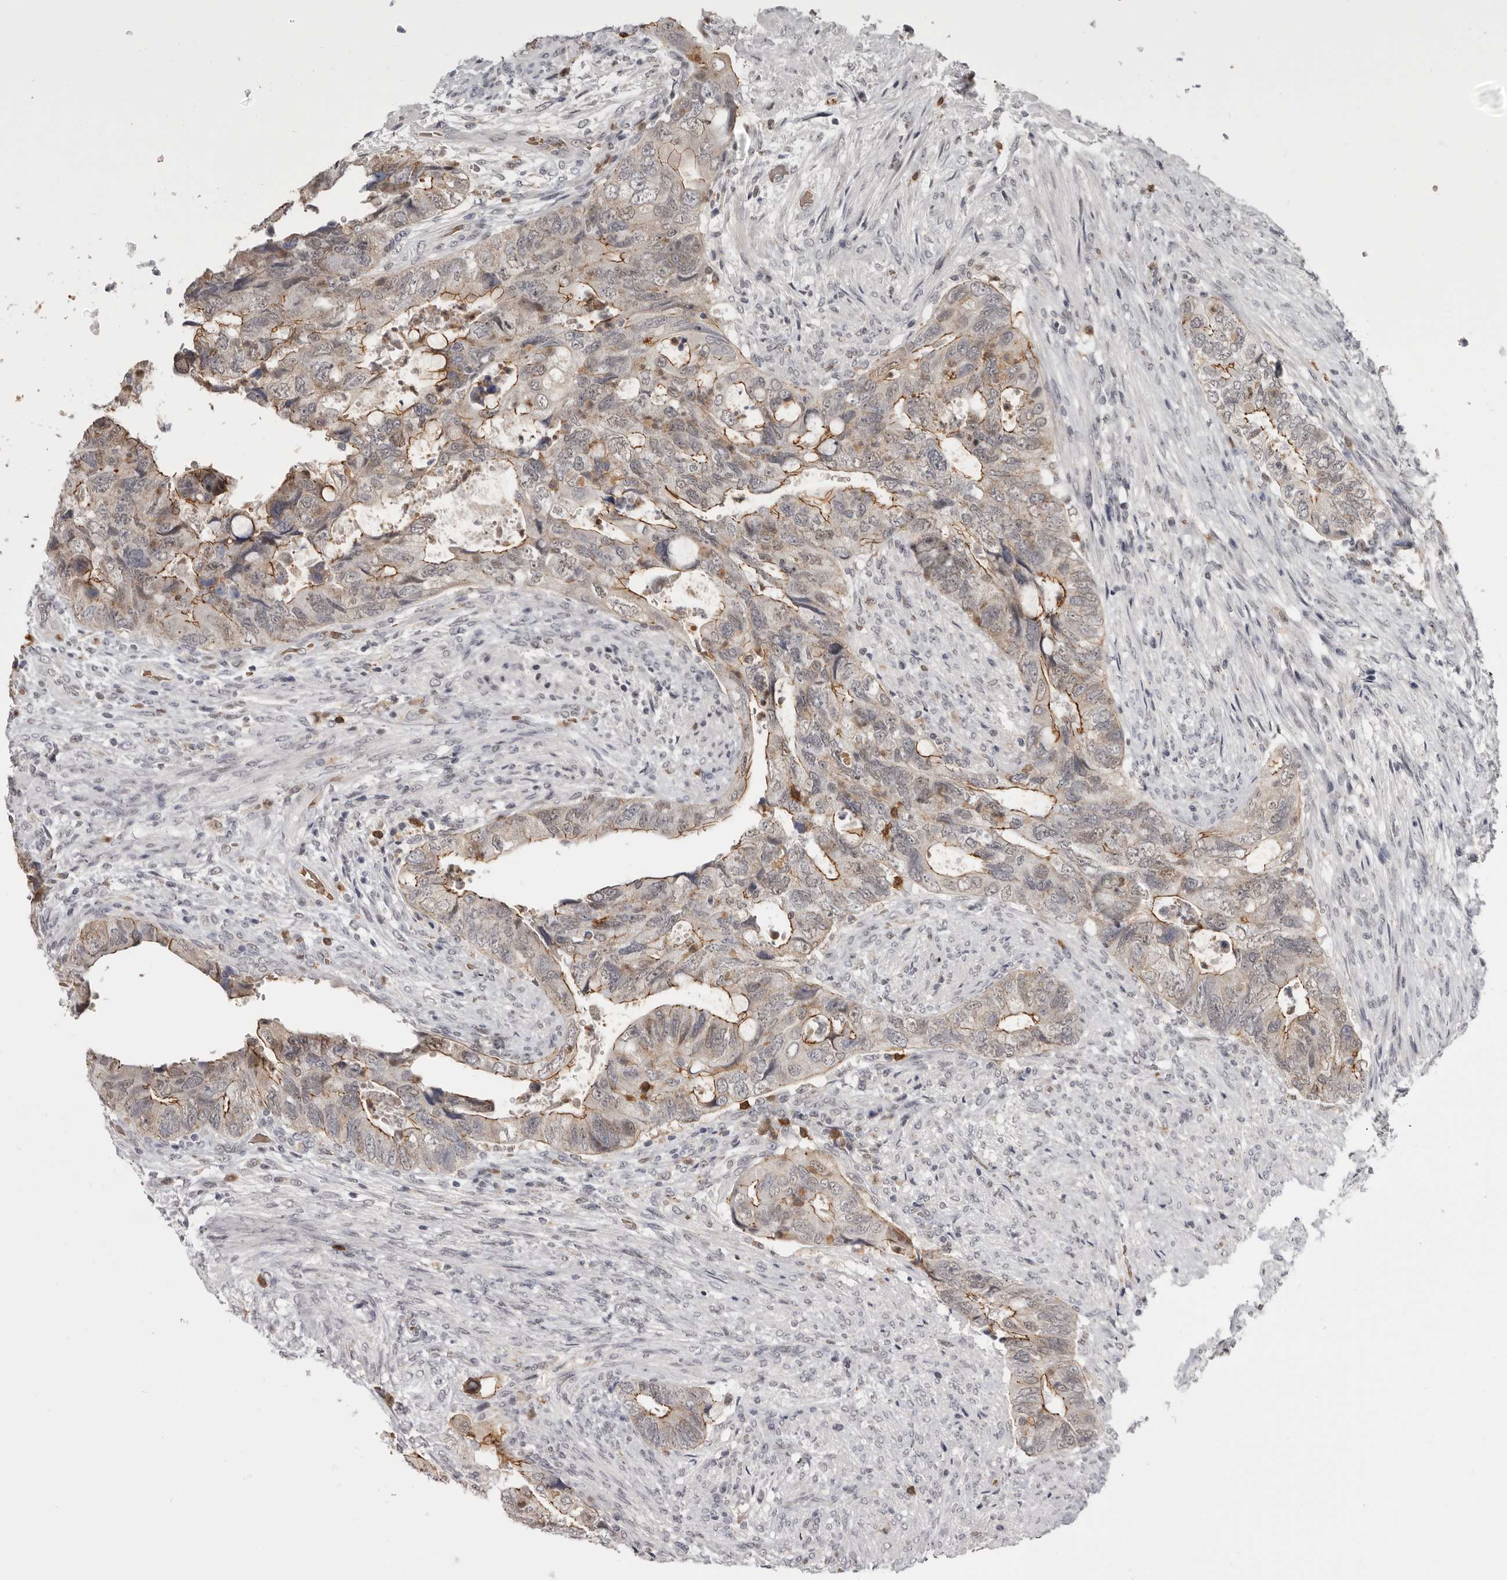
{"staining": {"intensity": "moderate", "quantity": "25%-75%", "location": "cytoplasmic/membranous,nuclear"}, "tissue": "colorectal cancer", "cell_type": "Tumor cells", "image_type": "cancer", "snomed": [{"axis": "morphology", "description": "Adenocarcinoma, NOS"}, {"axis": "topography", "description": "Rectum"}], "caption": "Protein expression by immunohistochemistry (IHC) displays moderate cytoplasmic/membranous and nuclear staining in about 25%-75% of tumor cells in adenocarcinoma (colorectal).", "gene": "CGN", "patient": {"sex": "male", "age": 63}}